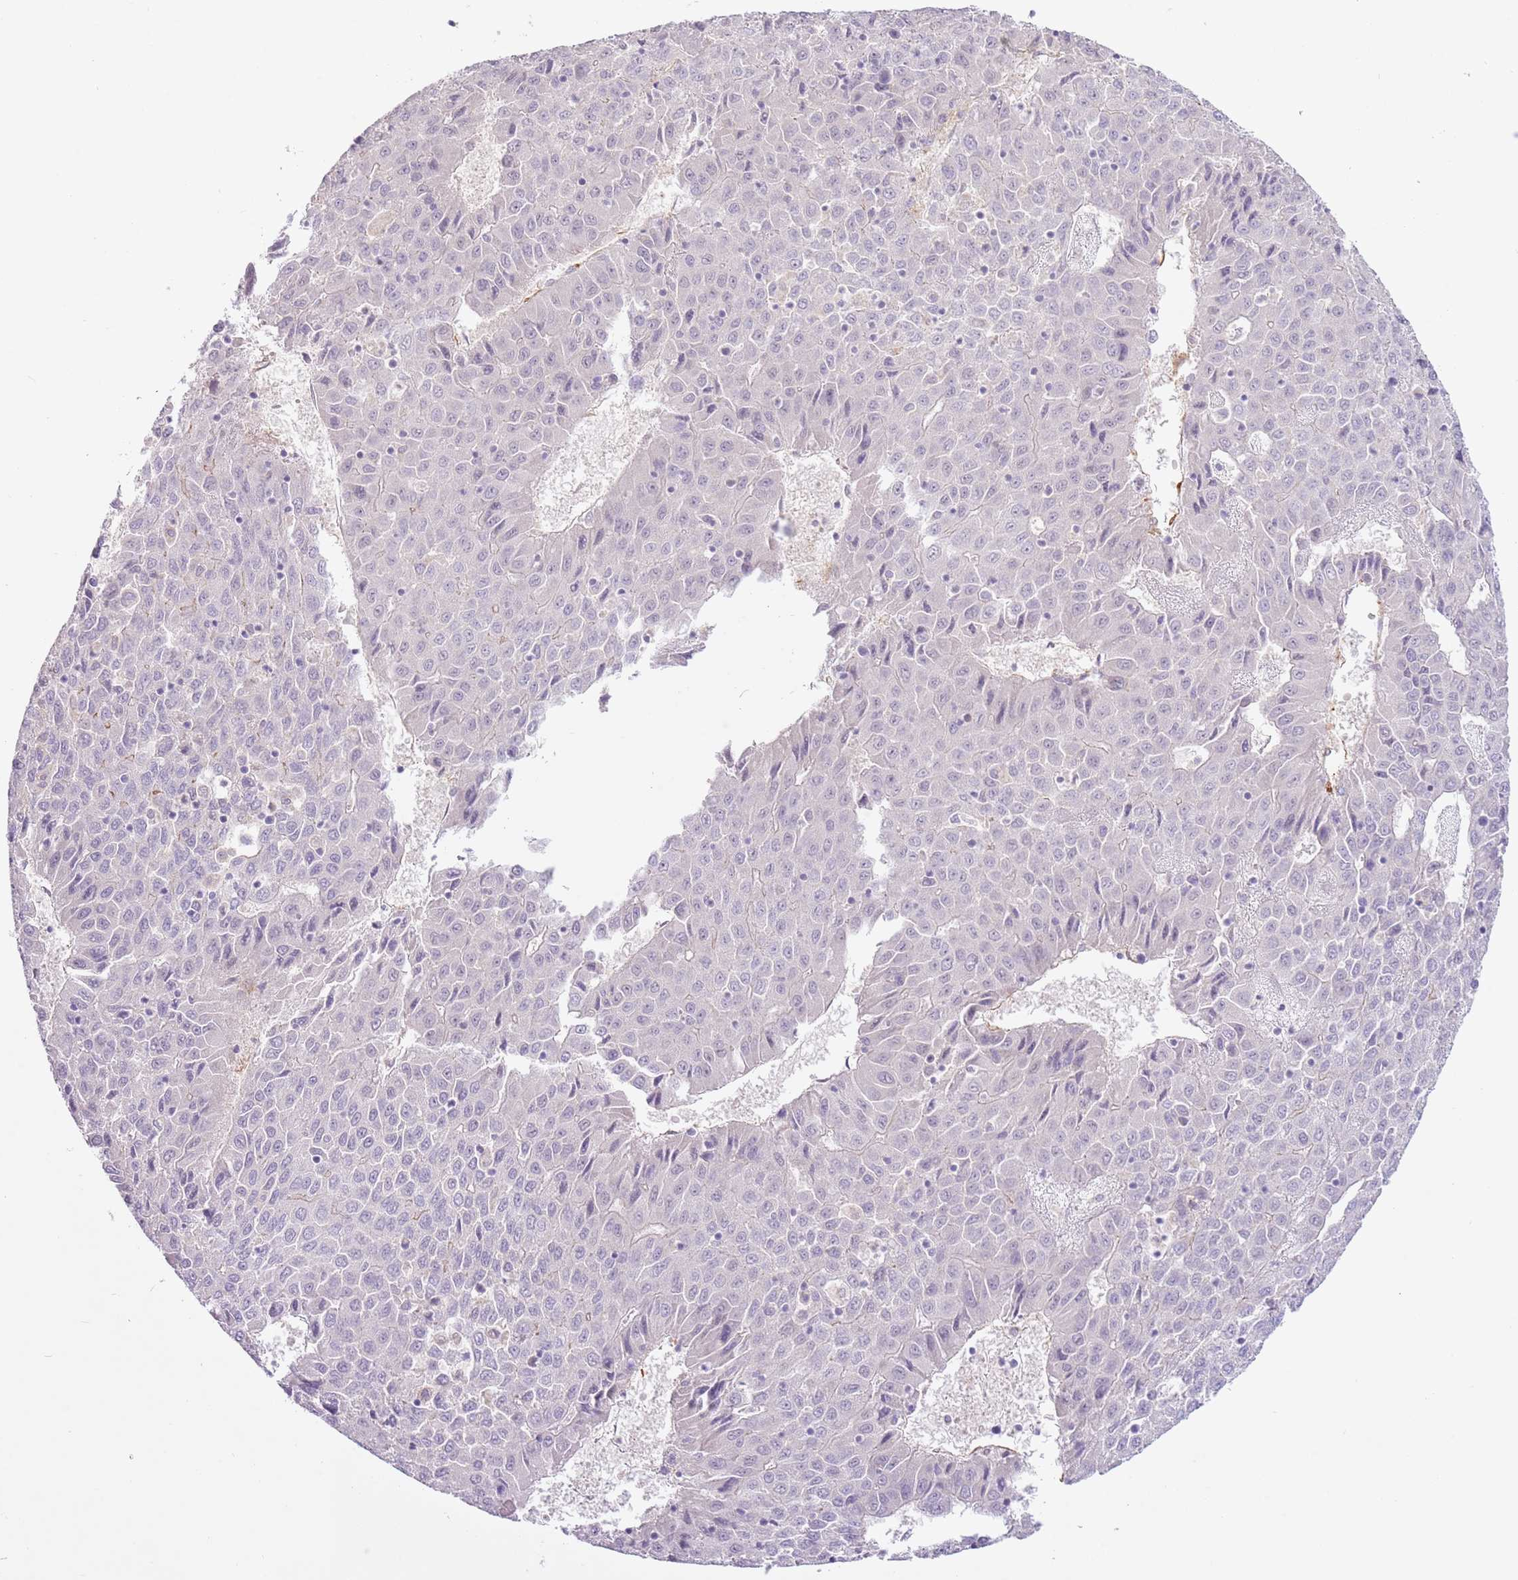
{"staining": {"intensity": "negative", "quantity": "none", "location": "none"}, "tissue": "liver cancer", "cell_type": "Tumor cells", "image_type": "cancer", "snomed": [{"axis": "morphology", "description": "Carcinoma, Hepatocellular, NOS"}, {"axis": "topography", "description": "Liver"}], "caption": "IHC histopathology image of neoplastic tissue: human hepatocellular carcinoma (liver) stained with DAB (3,3'-diaminobenzidine) displays no significant protein positivity in tumor cells.", "gene": "MRO", "patient": {"sex": "female", "age": 53}}